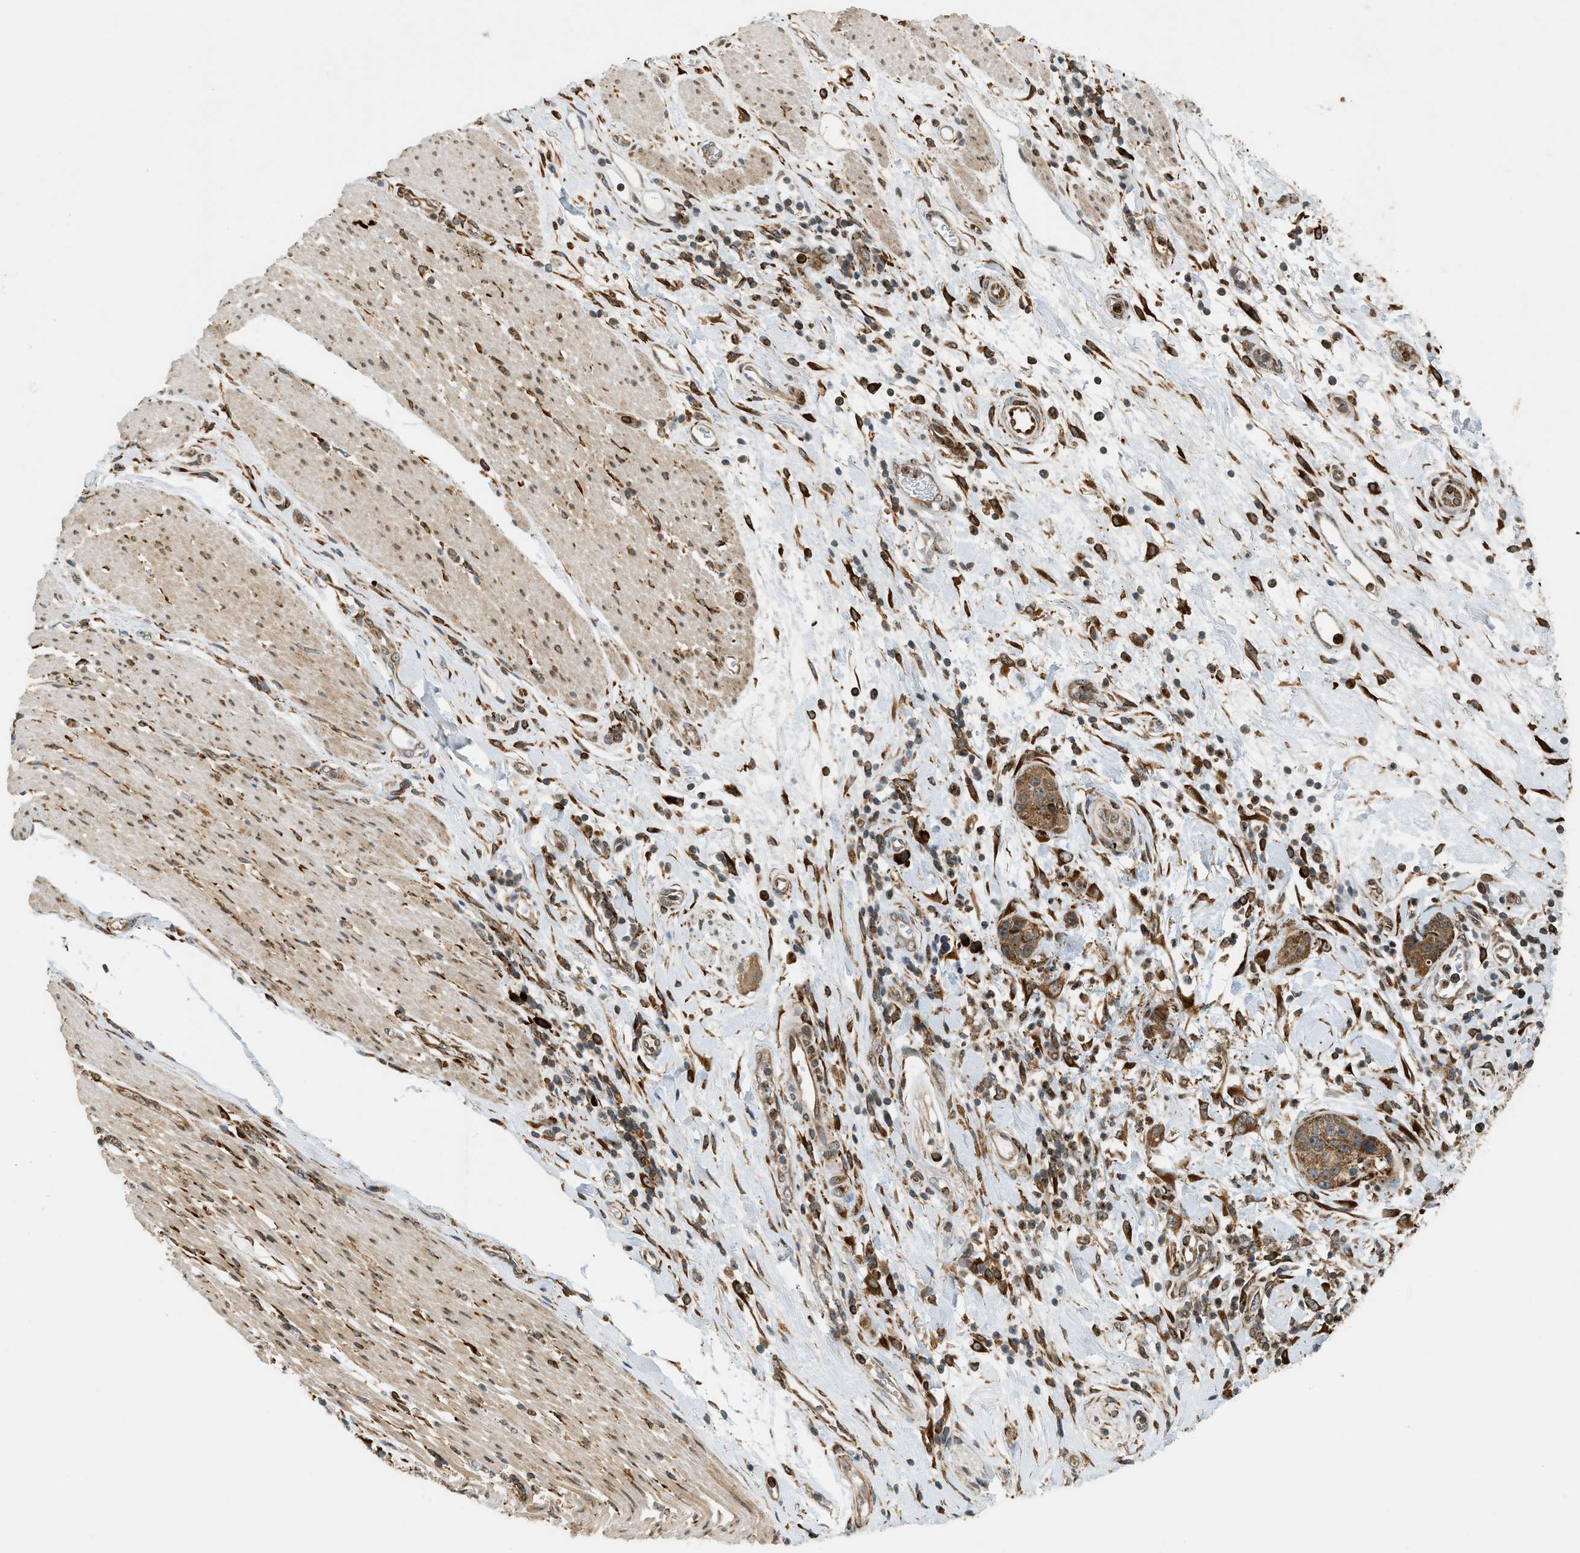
{"staining": {"intensity": "strong", "quantity": ">75%", "location": "cytoplasmic/membranous"}, "tissue": "pancreatic cancer", "cell_type": "Tumor cells", "image_type": "cancer", "snomed": [{"axis": "morphology", "description": "Adenocarcinoma, NOS"}, {"axis": "topography", "description": "Pancreas"}], "caption": "Immunohistochemical staining of human pancreatic cancer exhibits high levels of strong cytoplasmic/membranous protein positivity in approximately >75% of tumor cells. (DAB IHC with brightfield microscopy, high magnification).", "gene": "SEMA4D", "patient": {"sex": "female", "age": 78}}